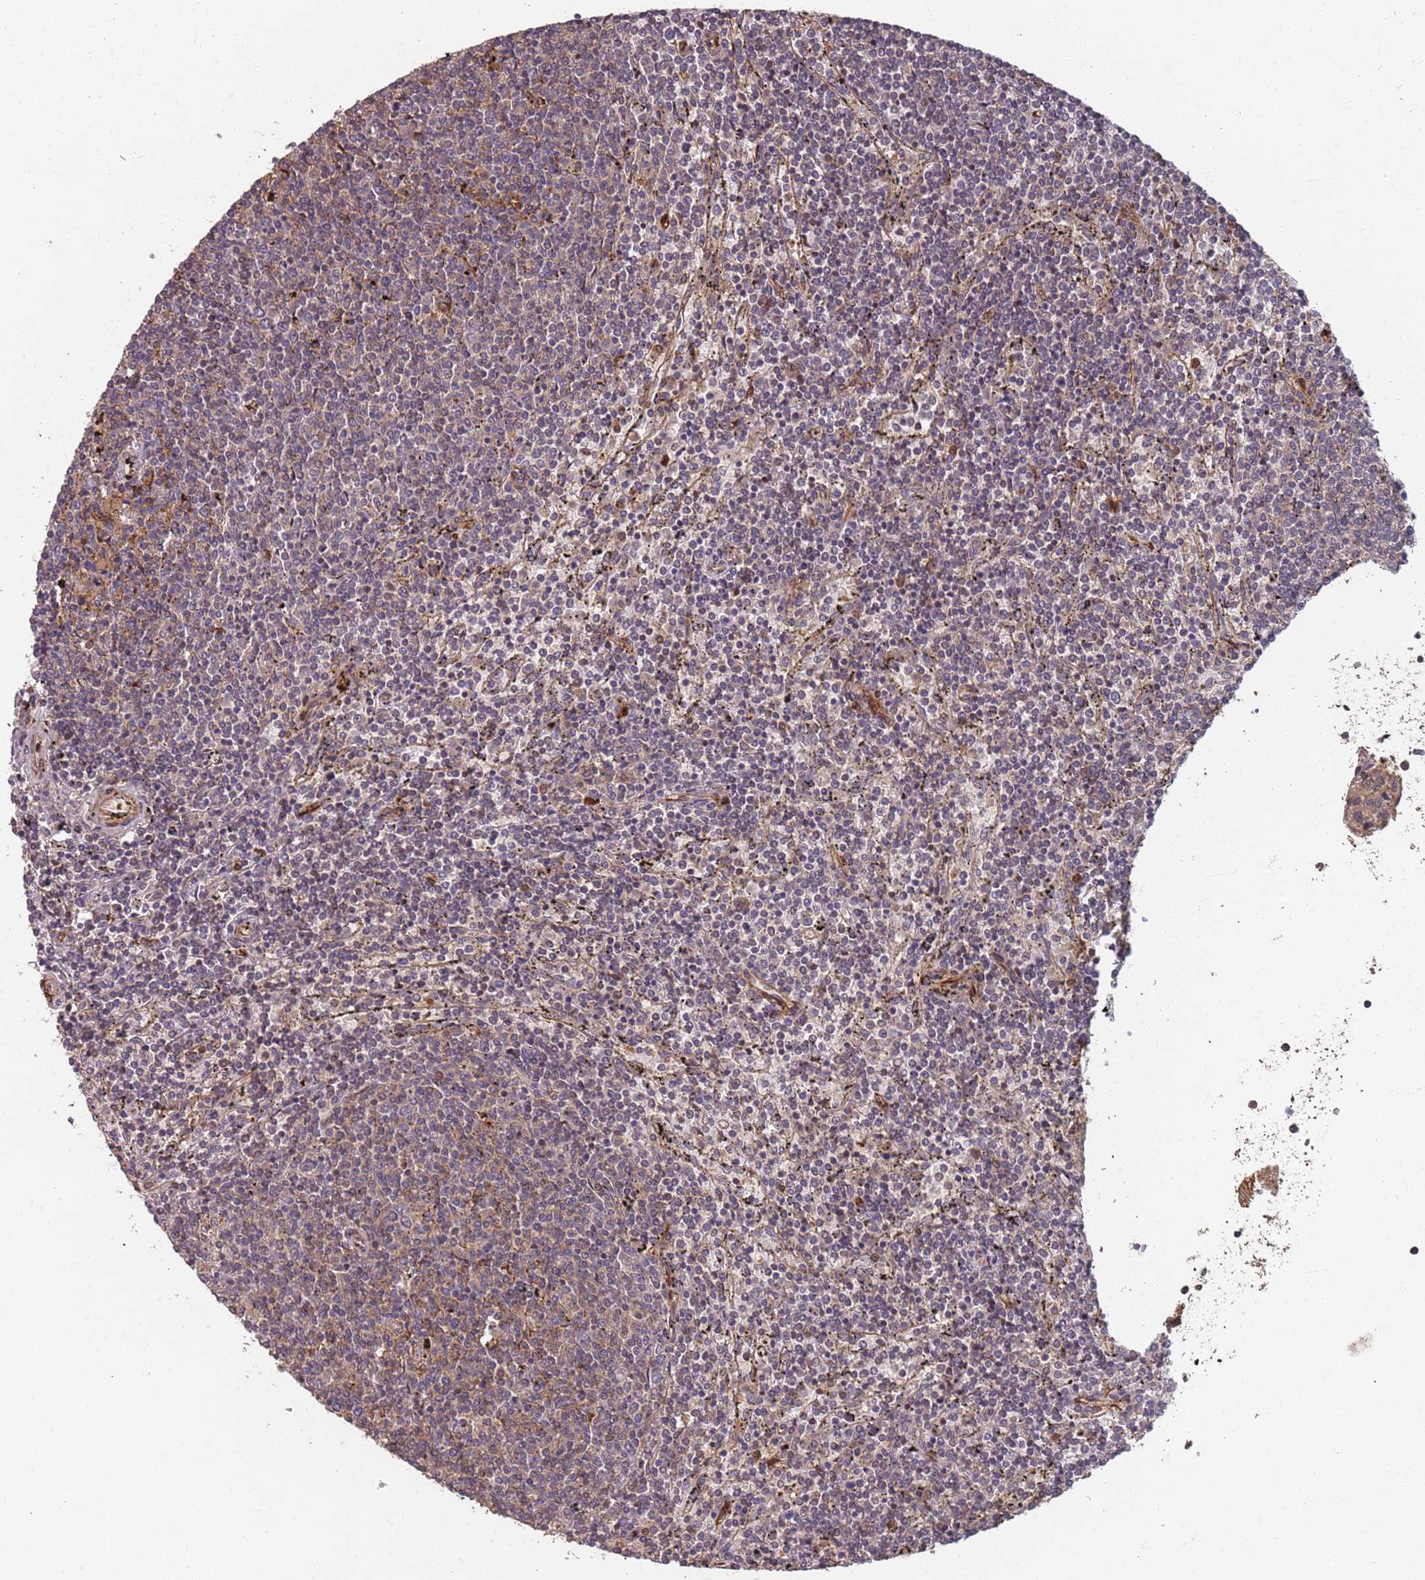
{"staining": {"intensity": "negative", "quantity": "none", "location": "none"}, "tissue": "lymphoma", "cell_type": "Tumor cells", "image_type": "cancer", "snomed": [{"axis": "morphology", "description": "Malignant lymphoma, non-Hodgkin's type, Low grade"}, {"axis": "topography", "description": "Spleen"}], "caption": "Immunohistochemical staining of human malignant lymphoma, non-Hodgkin's type (low-grade) displays no significant staining in tumor cells.", "gene": "SDCCAG8", "patient": {"sex": "female", "age": 50}}